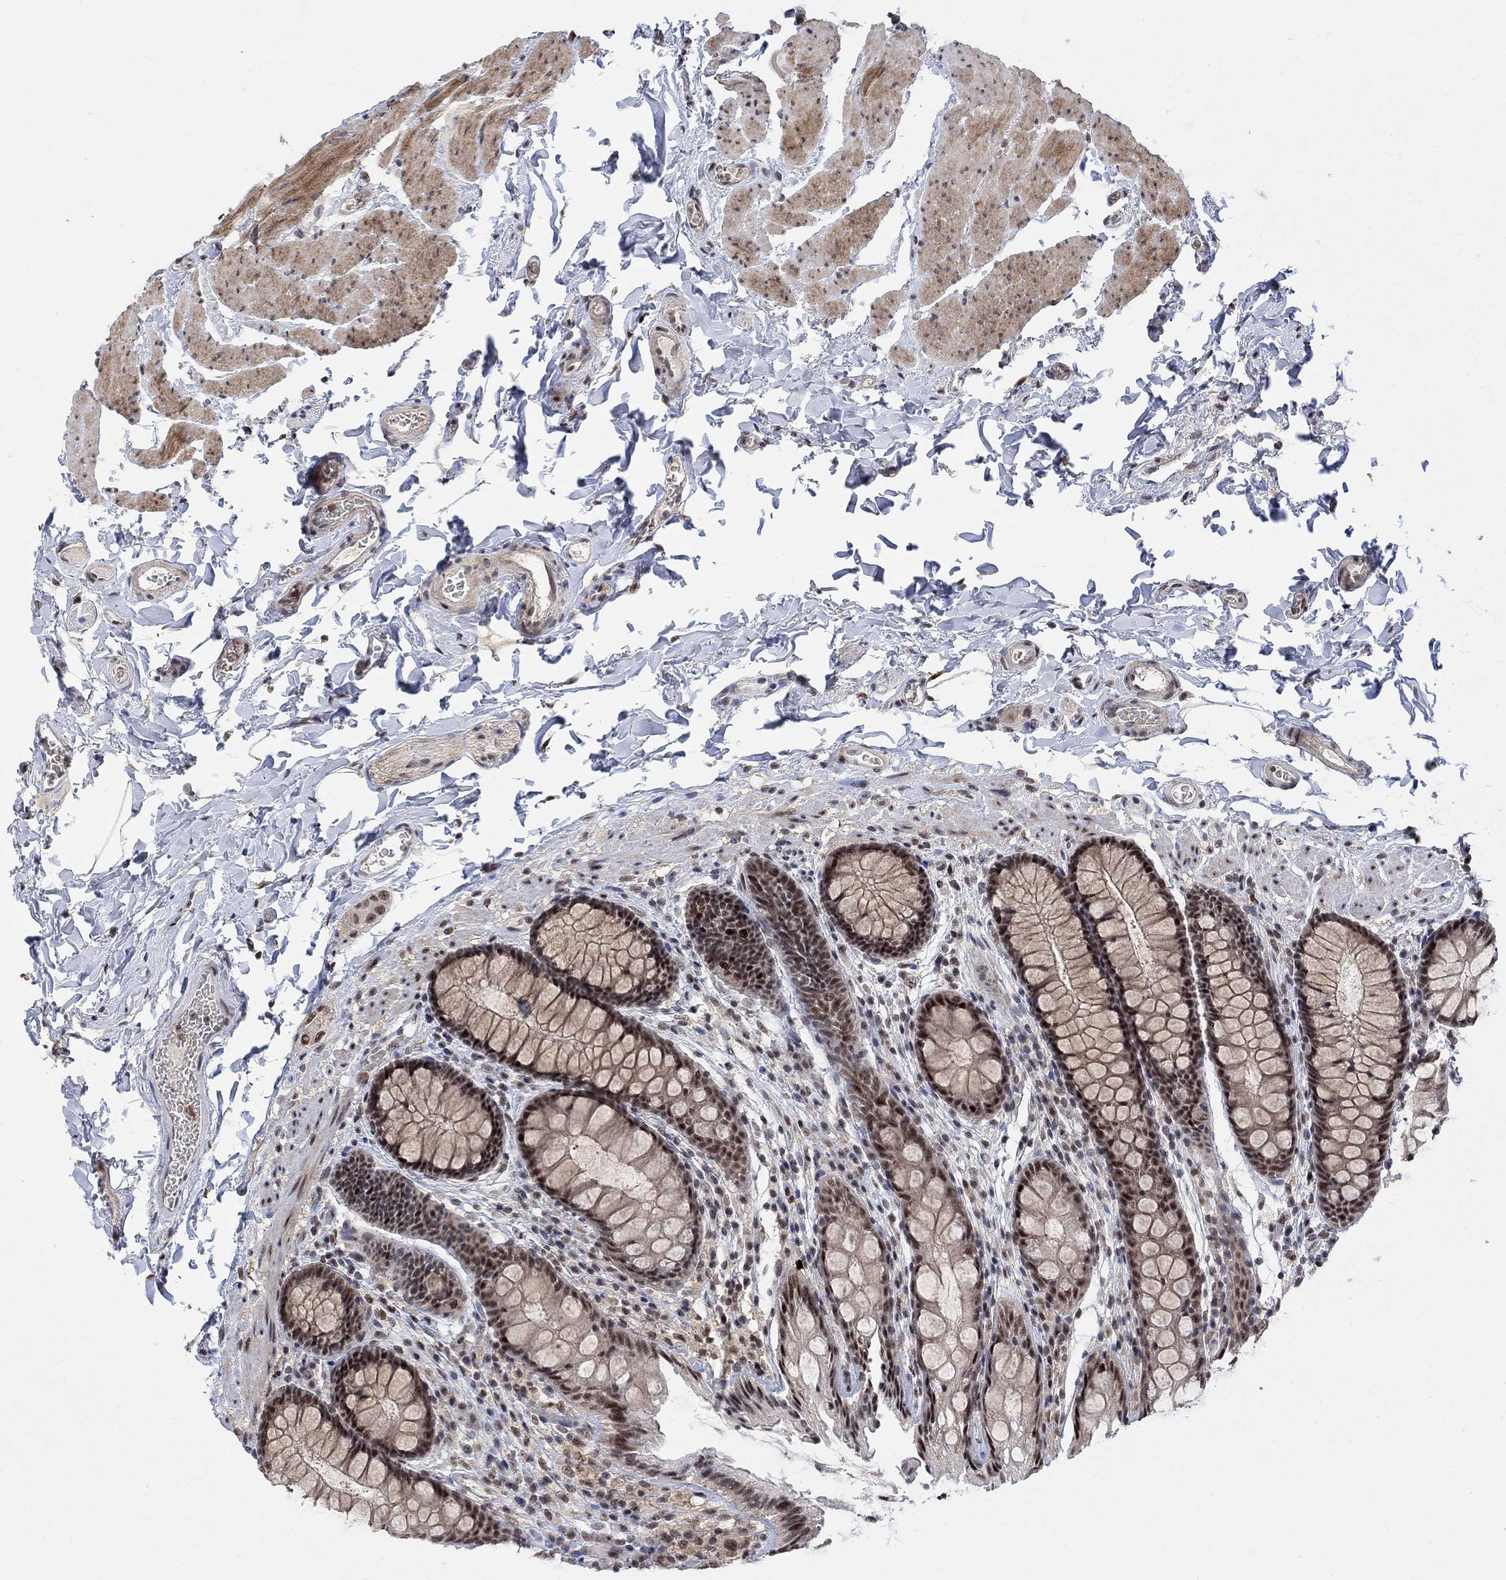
{"staining": {"intensity": "negative", "quantity": "none", "location": "none"}, "tissue": "colon", "cell_type": "Endothelial cells", "image_type": "normal", "snomed": [{"axis": "morphology", "description": "Normal tissue, NOS"}, {"axis": "topography", "description": "Colon"}], "caption": "Immunohistochemistry of benign colon demonstrates no expression in endothelial cells. Brightfield microscopy of IHC stained with DAB (brown) and hematoxylin (blue), captured at high magnification.", "gene": "E4F1", "patient": {"sex": "female", "age": 86}}